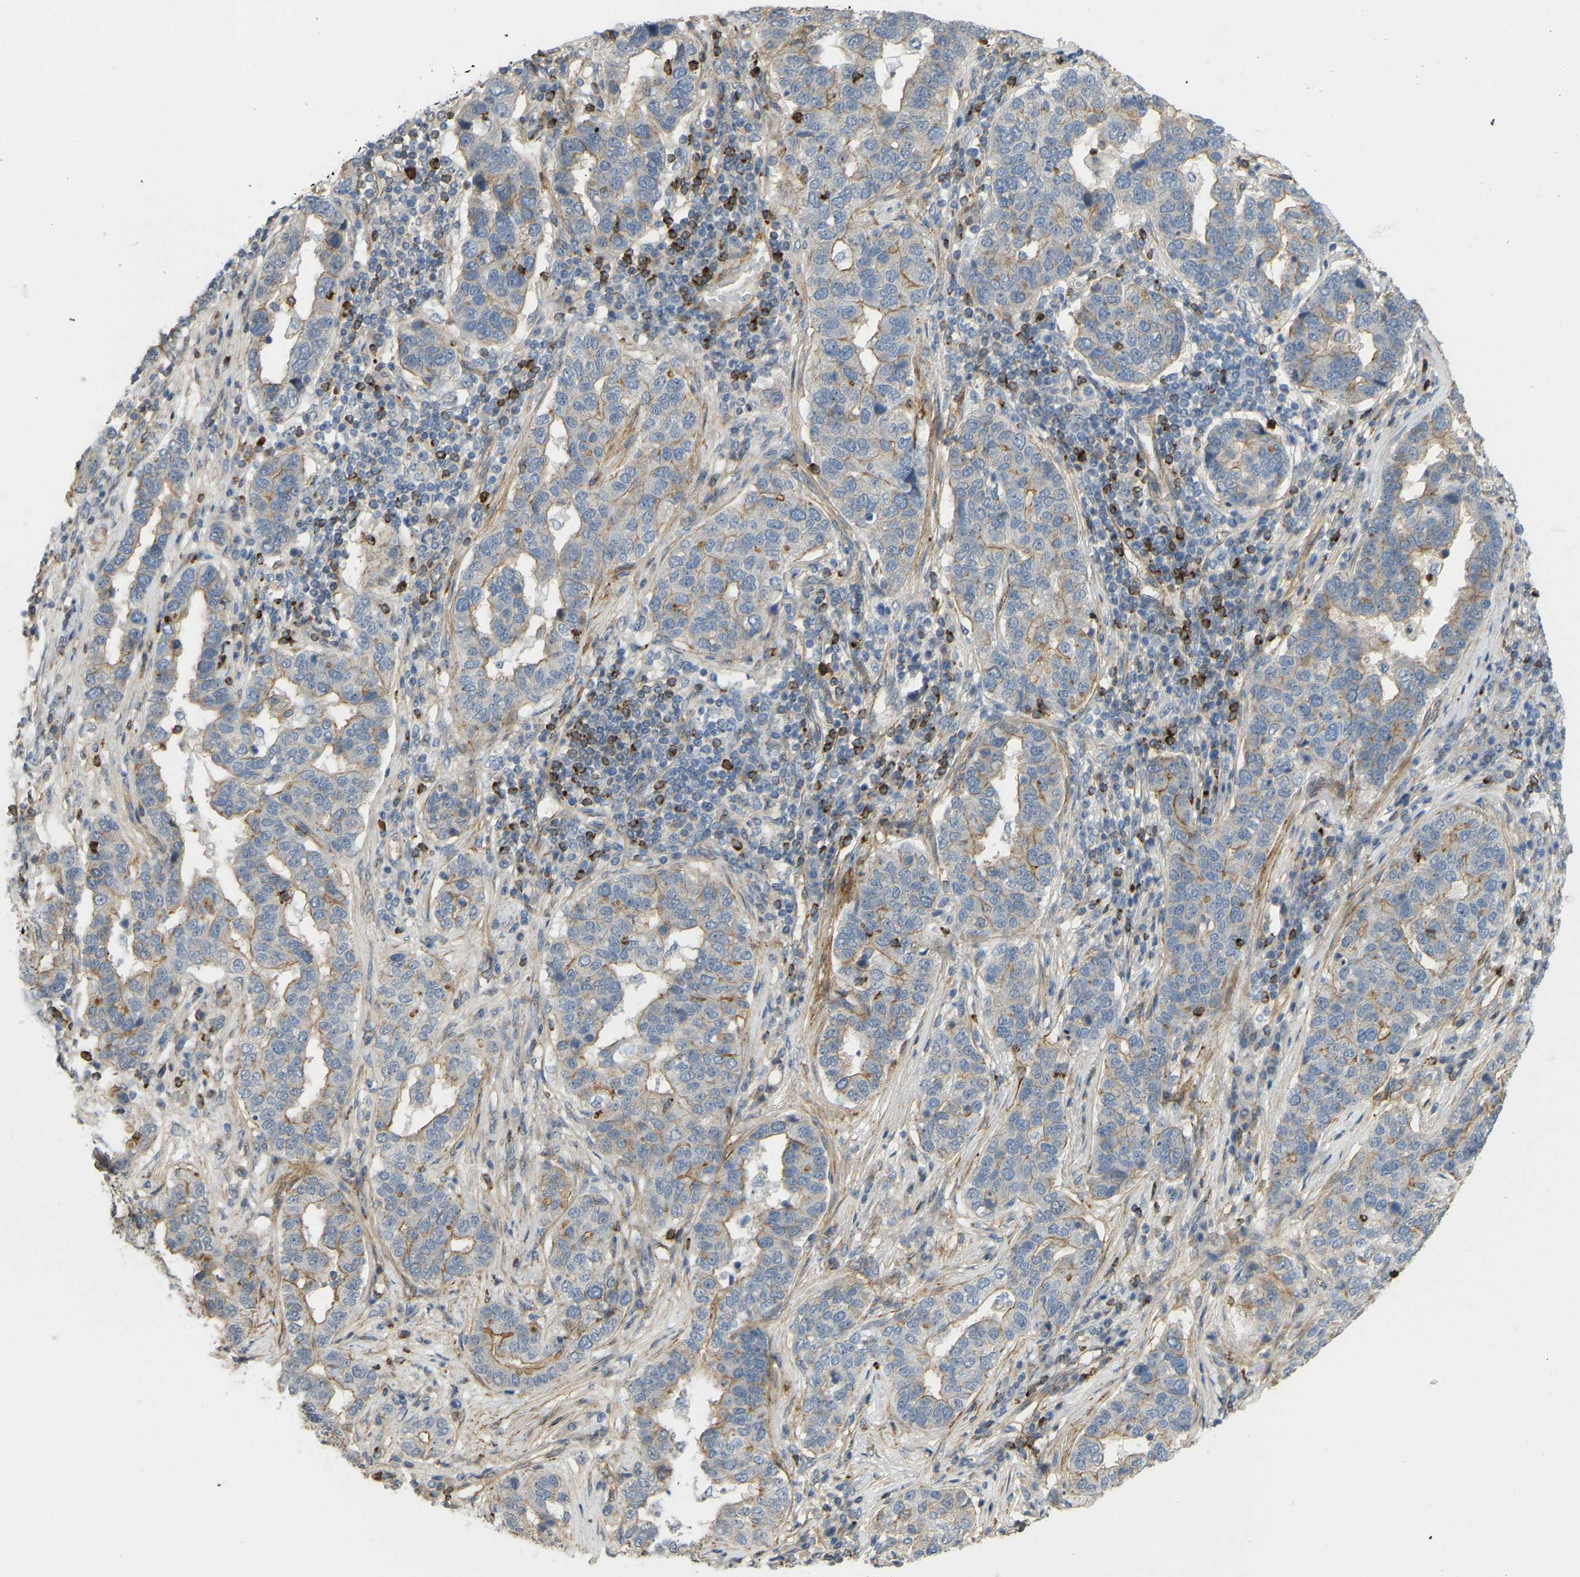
{"staining": {"intensity": "moderate", "quantity": "25%-75%", "location": "cytoplasmic/membranous"}, "tissue": "pancreatic cancer", "cell_type": "Tumor cells", "image_type": "cancer", "snomed": [{"axis": "morphology", "description": "Adenocarcinoma, NOS"}, {"axis": "topography", "description": "Pancreas"}], "caption": "Moderate cytoplasmic/membranous positivity for a protein is present in approximately 25%-75% of tumor cells of pancreatic adenocarcinoma using immunohistochemistry.", "gene": "KIAA1671", "patient": {"sex": "female", "age": 61}}